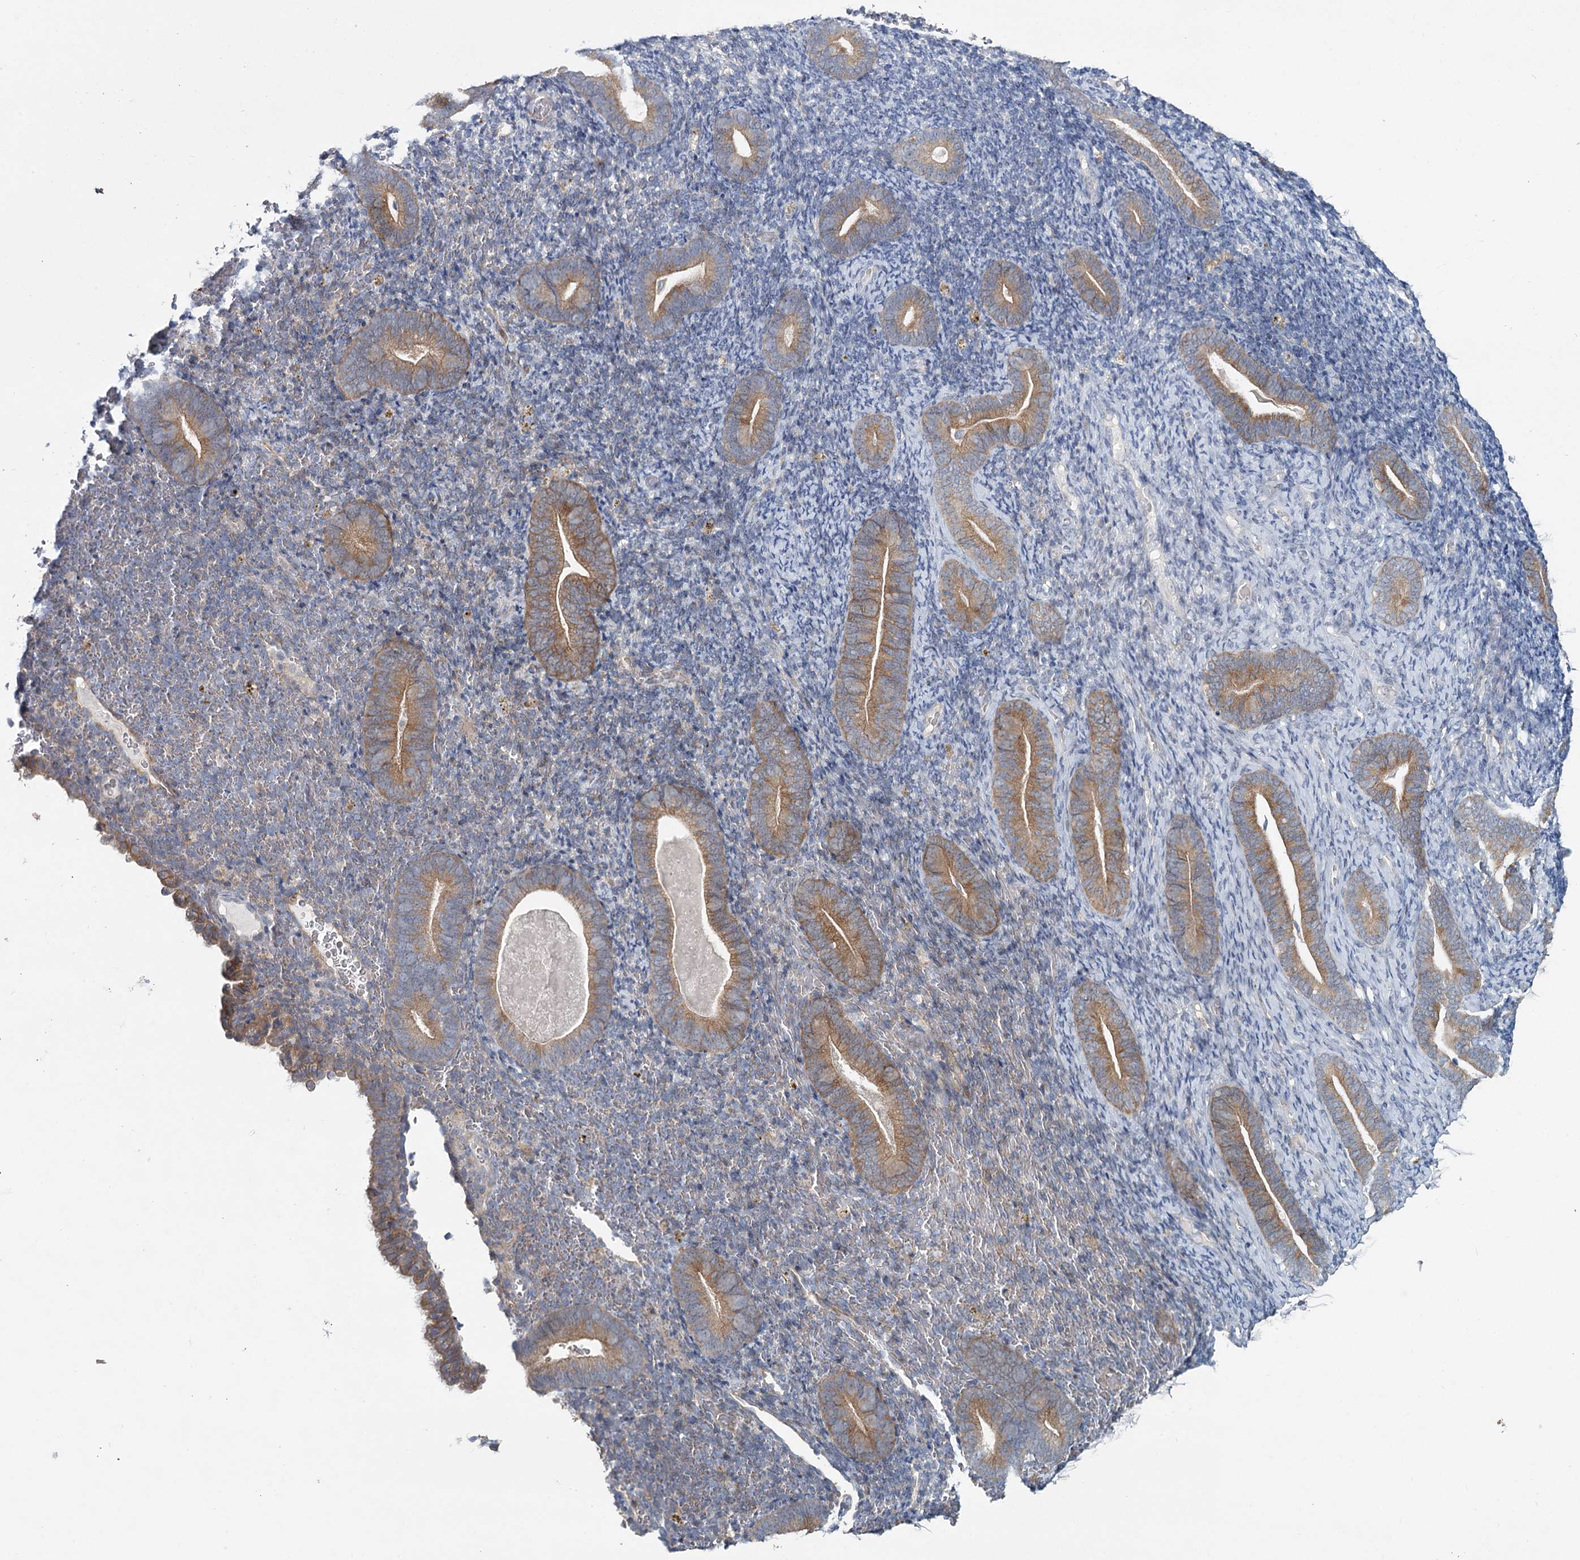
{"staining": {"intensity": "negative", "quantity": "none", "location": "none"}, "tissue": "endometrium", "cell_type": "Cells in endometrial stroma", "image_type": "normal", "snomed": [{"axis": "morphology", "description": "Normal tissue, NOS"}, {"axis": "topography", "description": "Endometrium"}], "caption": "A micrograph of endometrium stained for a protein demonstrates no brown staining in cells in endometrial stroma. (DAB (3,3'-diaminobenzidine) IHC visualized using brightfield microscopy, high magnification).", "gene": "MAP3K13", "patient": {"sex": "female", "age": 51}}